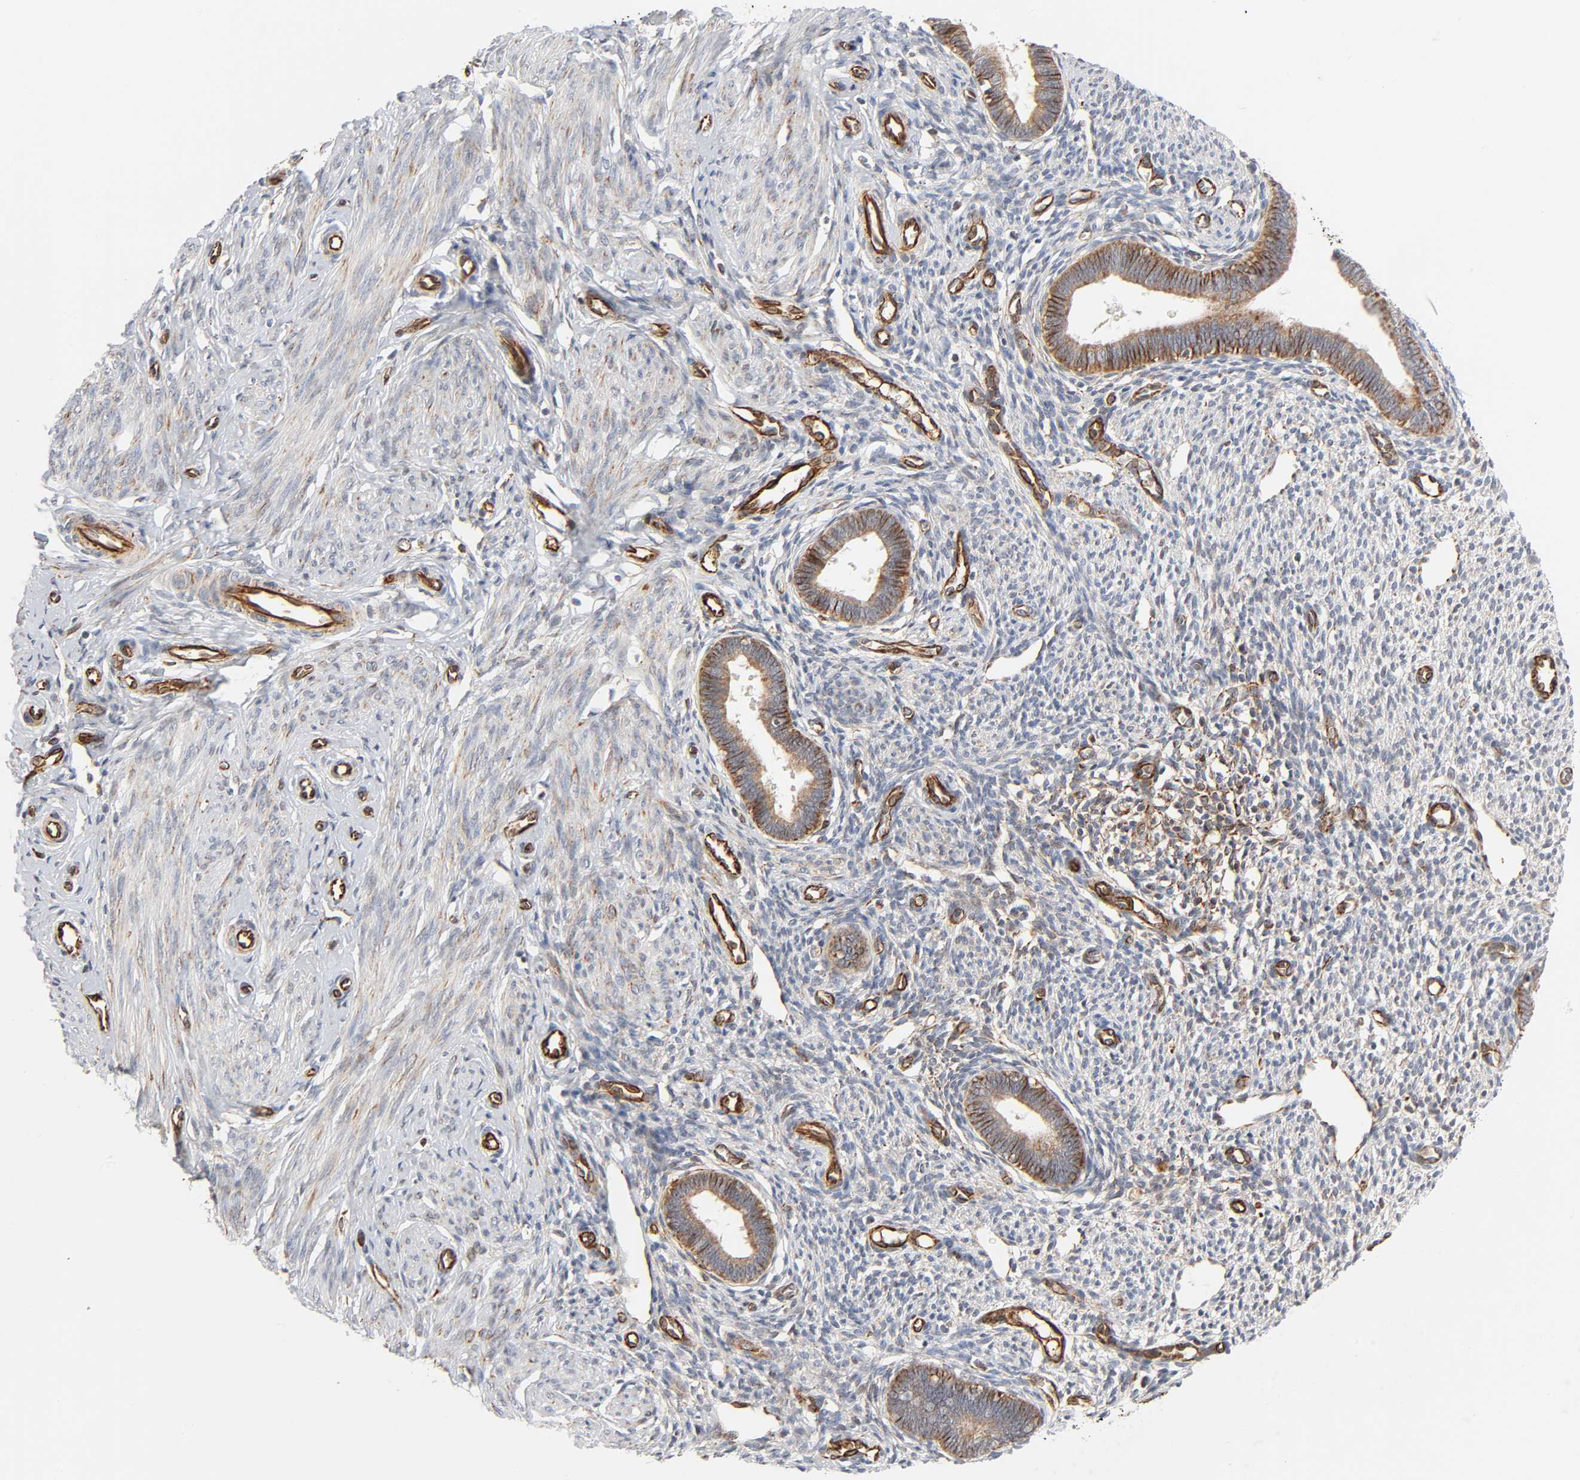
{"staining": {"intensity": "moderate", "quantity": "25%-75%", "location": "cytoplasmic/membranous"}, "tissue": "endometrium", "cell_type": "Cells in endometrial stroma", "image_type": "normal", "snomed": [{"axis": "morphology", "description": "Normal tissue, NOS"}, {"axis": "topography", "description": "Endometrium"}], "caption": "Cells in endometrial stroma reveal moderate cytoplasmic/membranous expression in approximately 25%-75% of cells in benign endometrium.", "gene": "REEP5", "patient": {"sex": "female", "age": 27}}